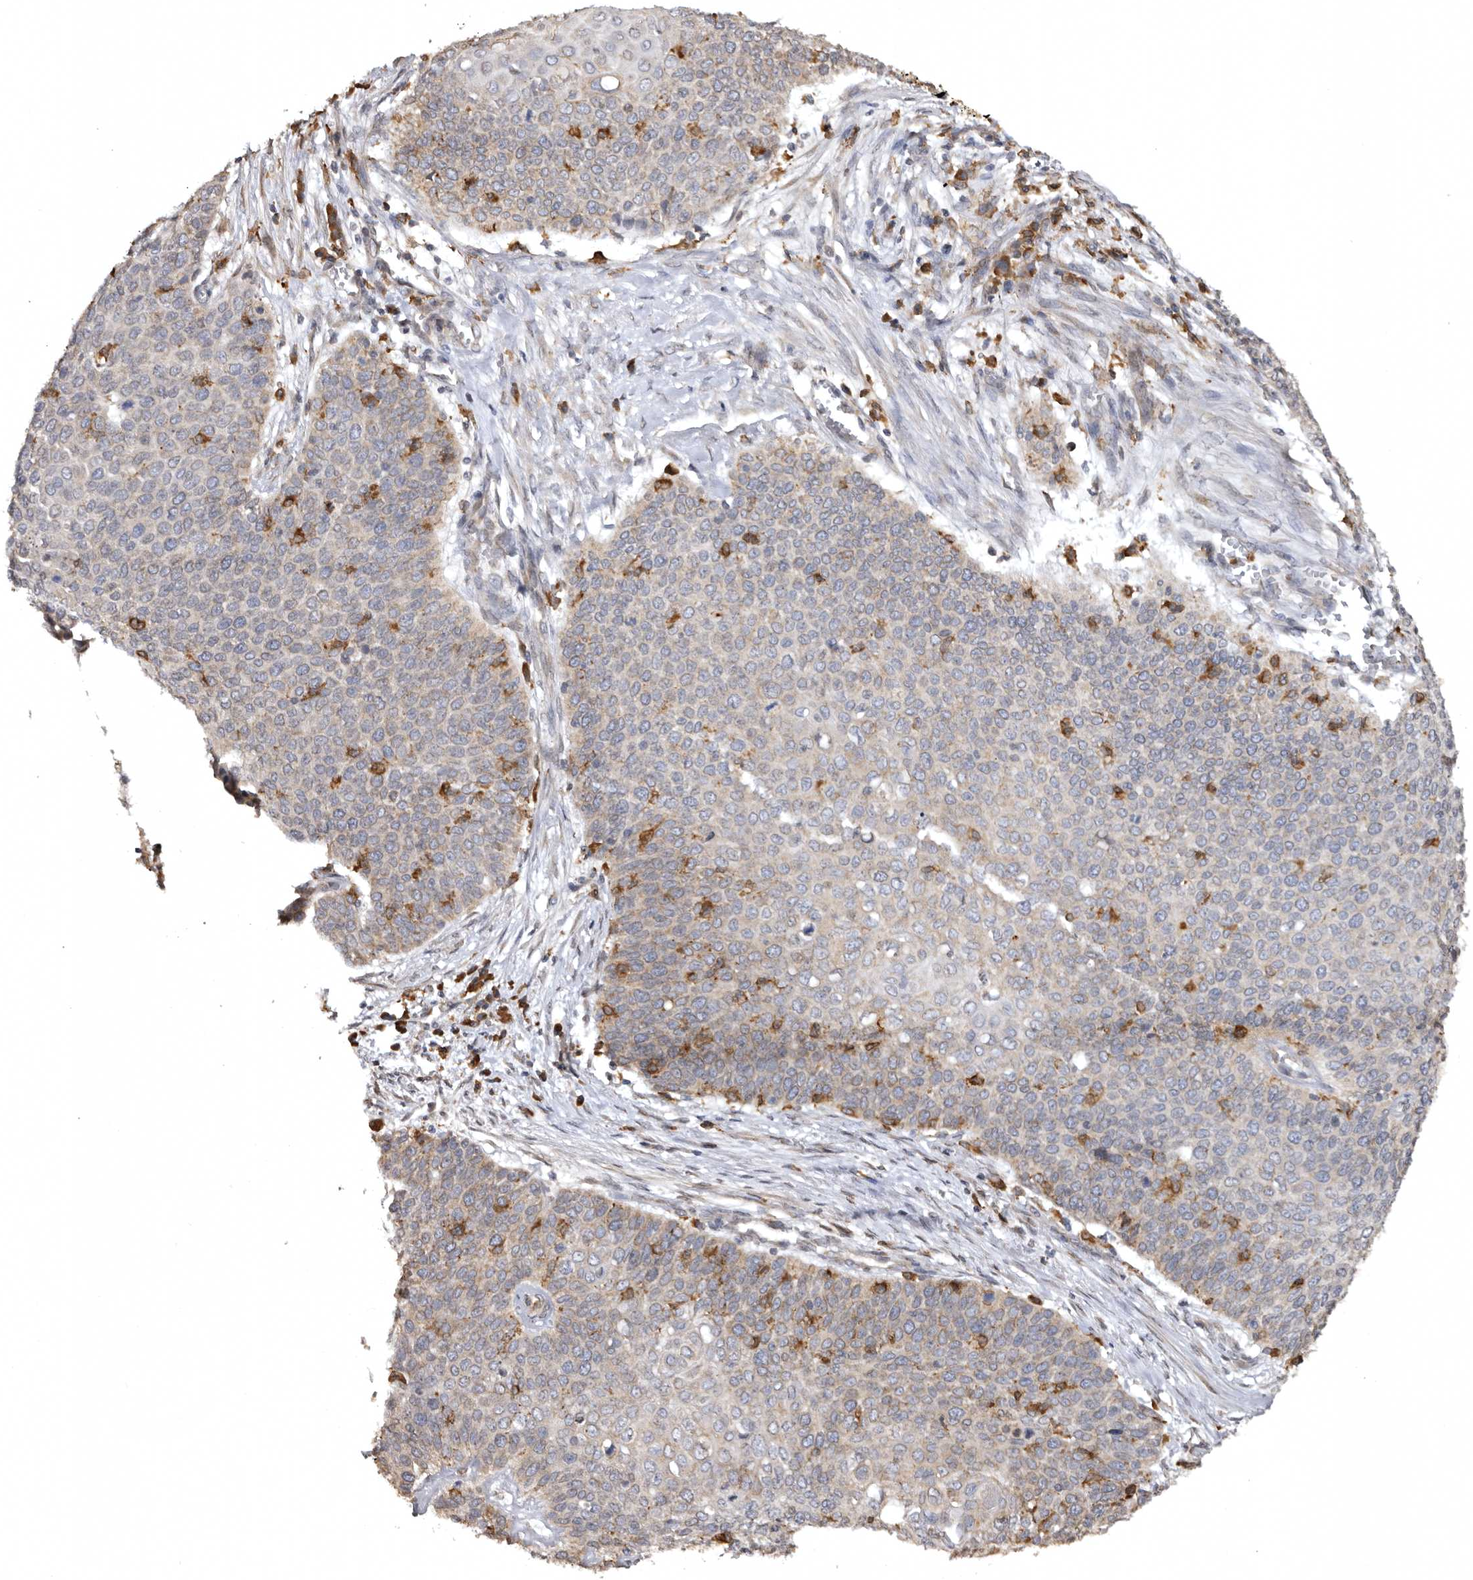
{"staining": {"intensity": "negative", "quantity": "none", "location": "none"}, "tissue": "cervical cancer", "cell_type": "Tumor cells", "image_type": "cancer", "snomed": [{"axis": "morphology", "description": "Squamous cell carcinoma, NOS"}, {"axis": "topography", "description": "Cervix"}], "caption": "IHC image of cervical squamous cell carcinoma stained for a protein (brown), which demonstrates no staining in tumor cells.", "gene": "INKA2", "patient": {"sex": "female", "age": 39}}